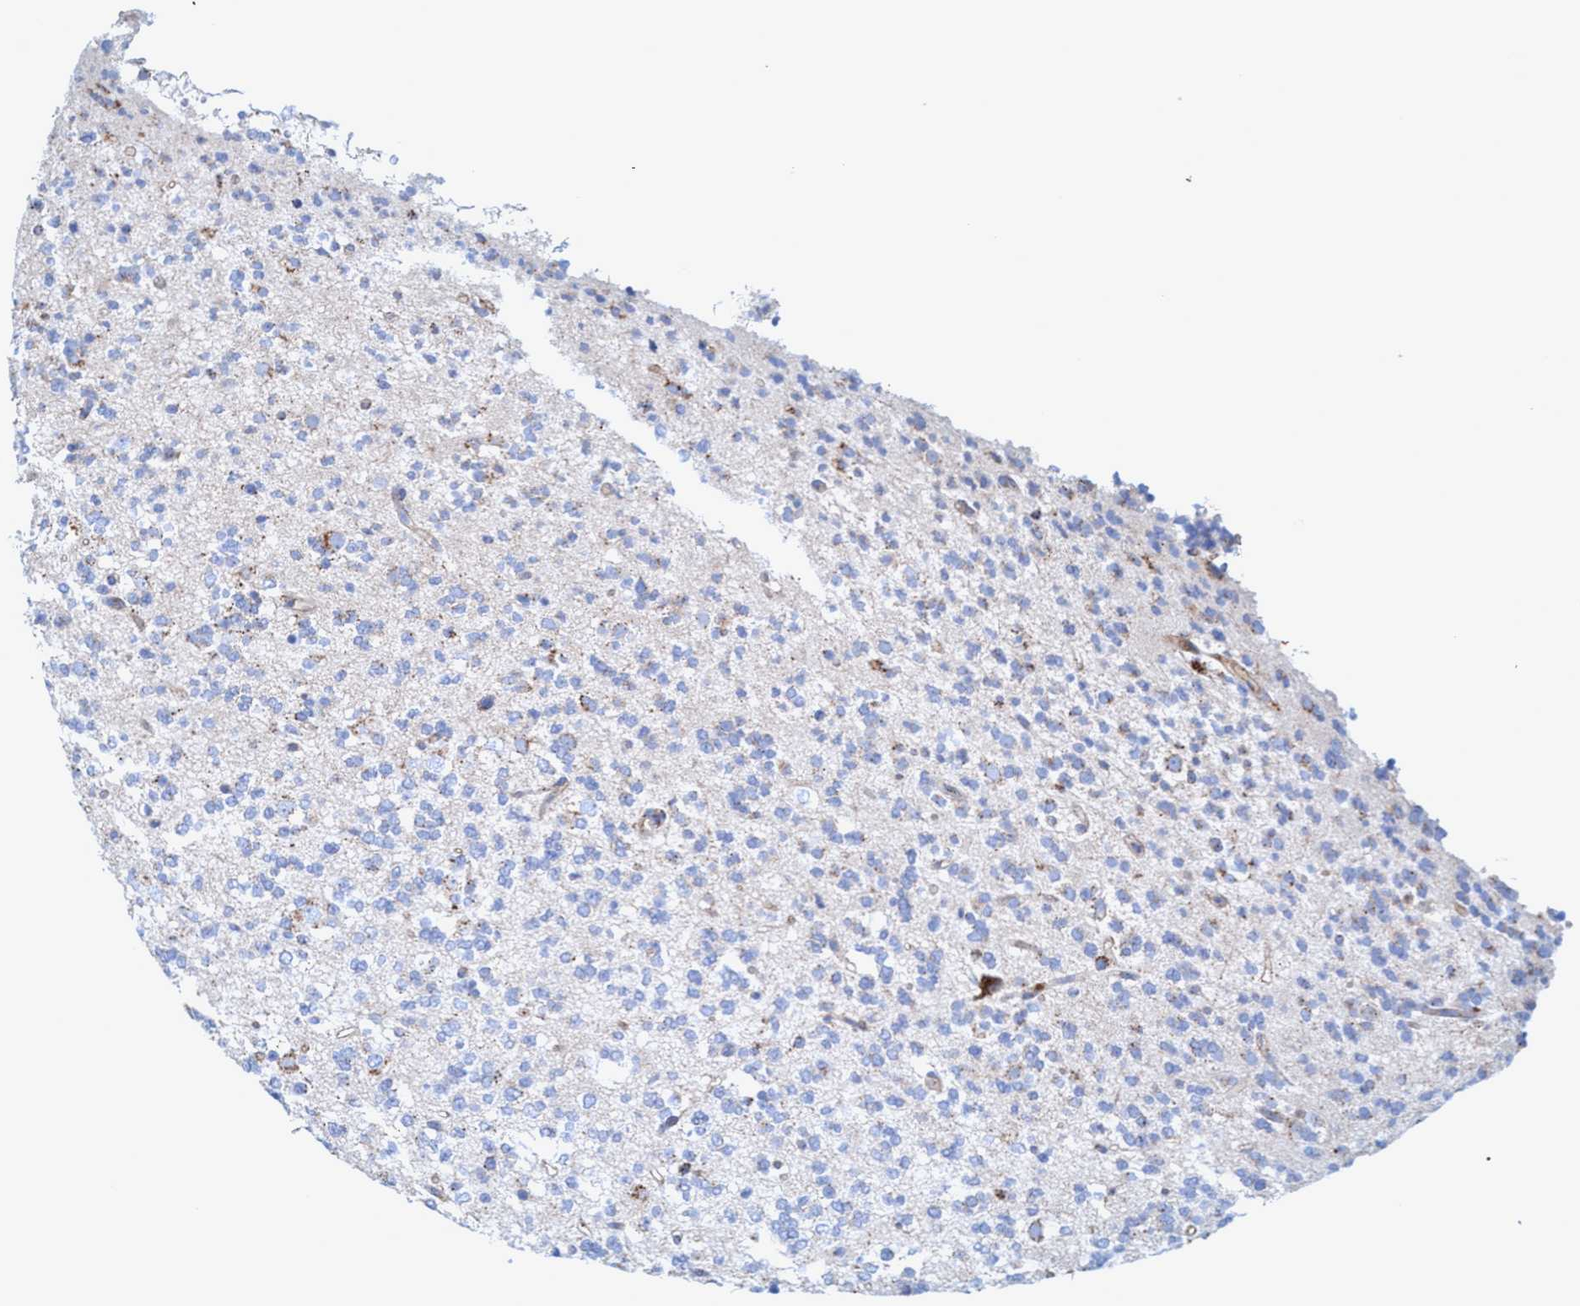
{"staining": {"intensity": "weak", "quantity": "<25%", "location": "cytoplasmic/membranous"}, "tissue": "glioma", "cell_type": "Tumor cells", "image_type": "cancer", "snomed": [{"axis": "morphology", "description": "Glioma, malignant, Low grade"}, {"axis": "topography", "description": "Brain"}], "caption": "There is no significant positivity in tumor cells of glioma.", "gene": "TRIM65", "patient": {"sex": "male", "age": 38}}